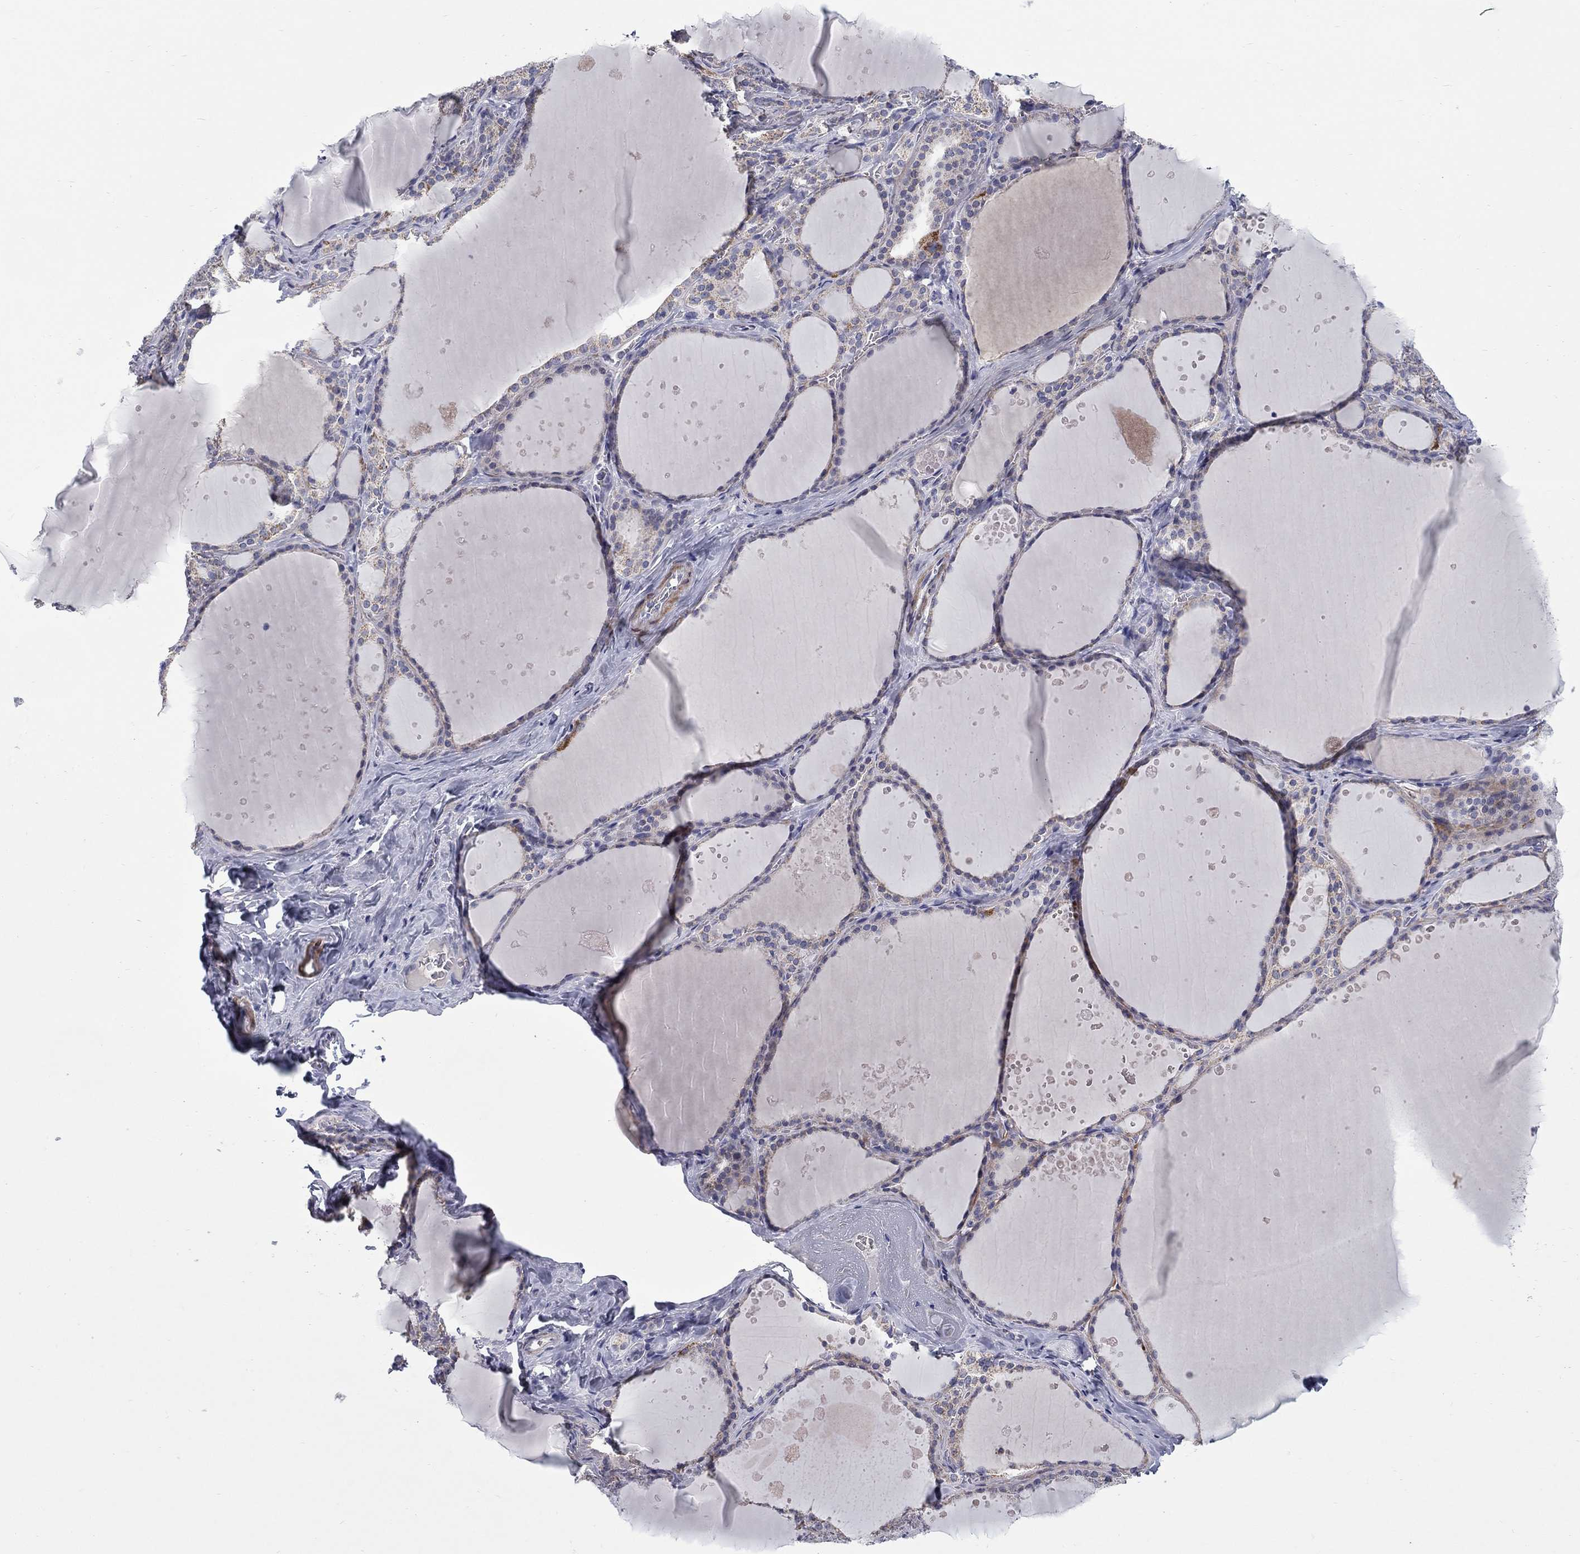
{"staining": {"intensity": "negative", "quantity": "none", "location": "none"}, "tissue": "thyroid gland", "cell_type": "Glandular cells", "image_type": "normal", "snomed": [{"axis": "morphology", "description": "Normal tissue, NOS"}, {"axis": "topography", "description": "Thyroid gland"}], "caption": "DAB immunohistochemical staining of normal human thyroid gland demonstrates no significant positivity in glandular cells.", "gene": "FRK", "patient": {"sex": "male", "age": 63}}